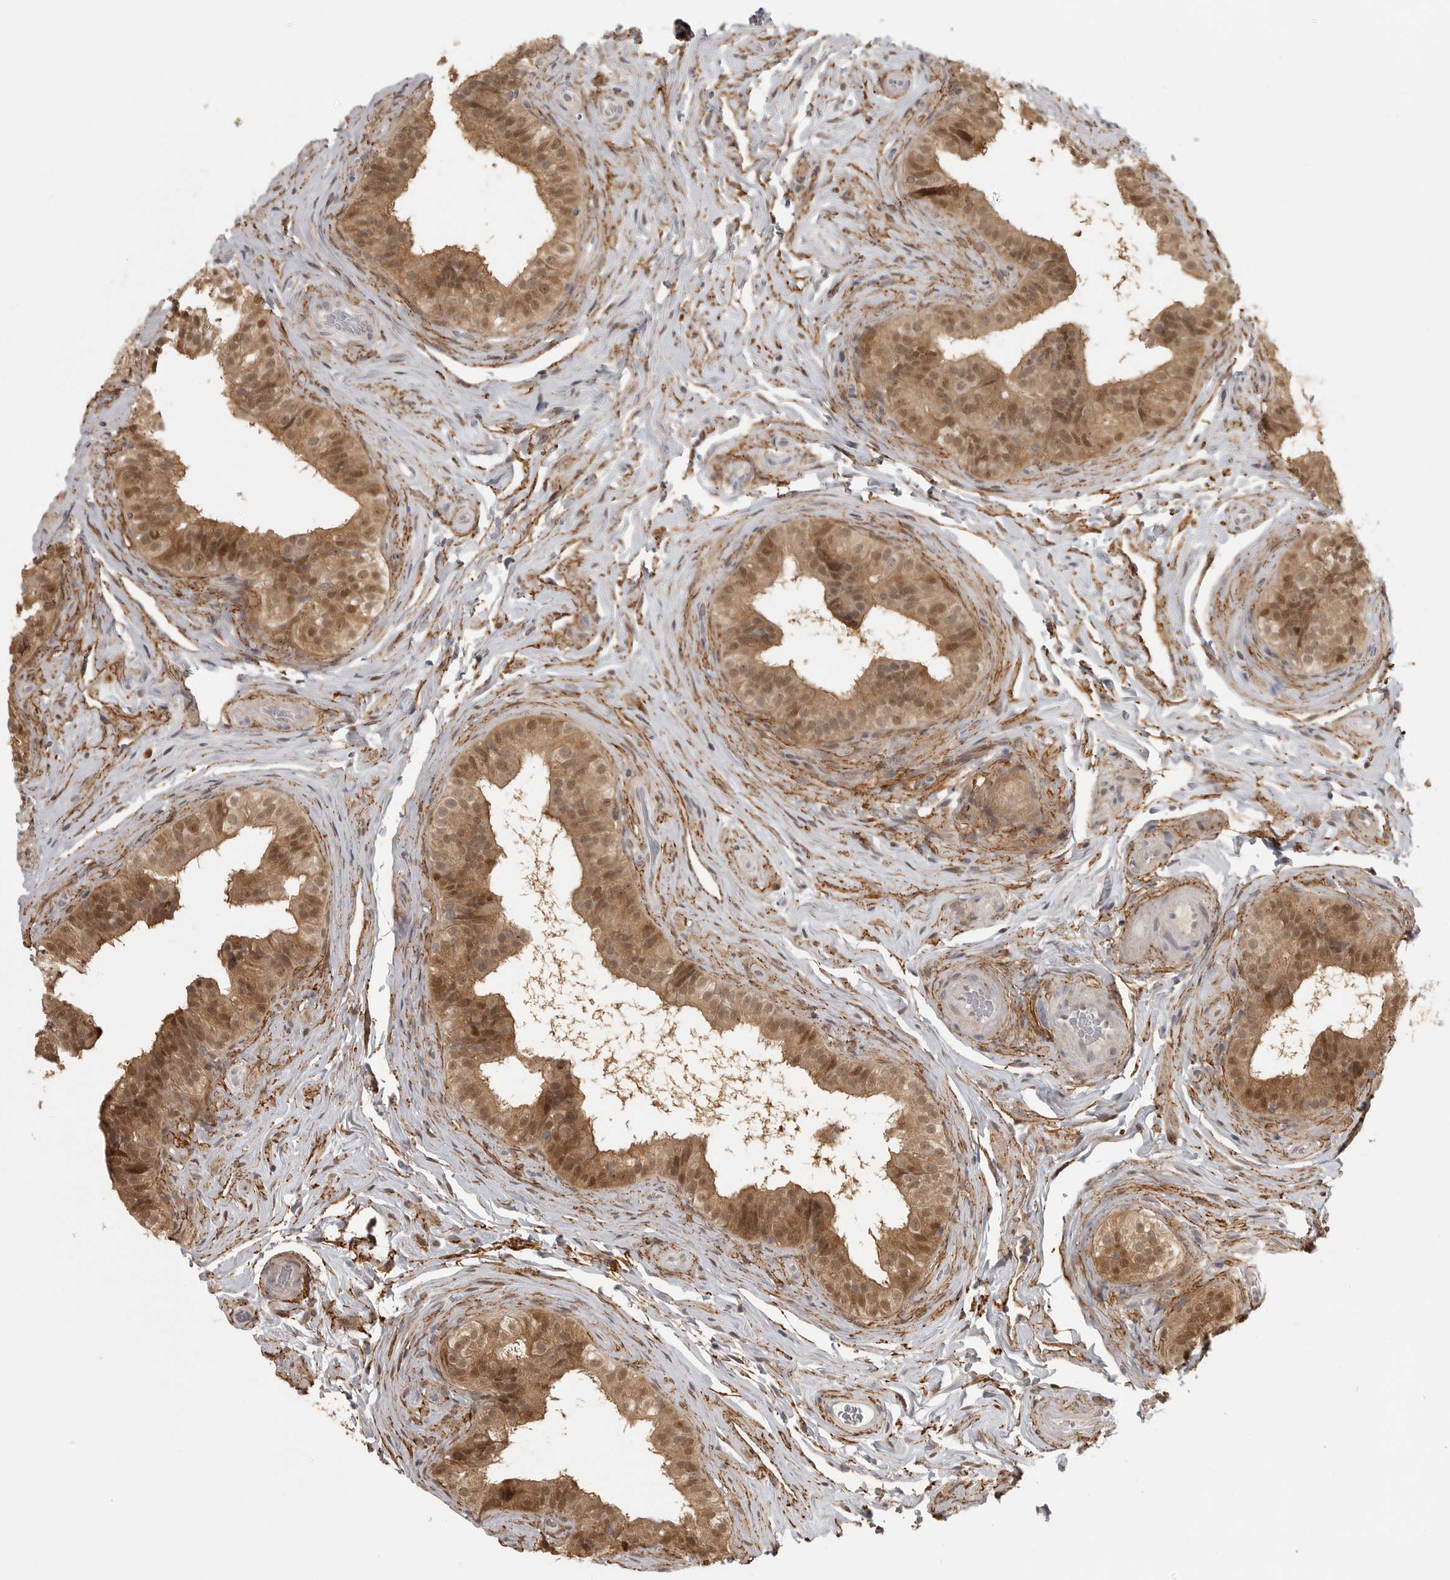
{"staining": {"intensity": "strong", "quantity": "25%-75%", "location": "cytoplasmic/membranous,nuclear"}, "tissue": "epididymis", "cell_type": "Glandular cells", "image_type": "normal", "snomed": [{"axis": "morphology", "description": "Normal tissue, NOS"}, {"axis": "topography", "description": "Epididymis"}], "caption": "A brown stain highlights strong cytoplasmic/membranous,nuclear expression of a protein in glandular cells of normal epididymis. The protein is shown in brown color, while the nuclei are stained blue.", "gene": "UROD", "patient": {"sex": "male", "age": 49}}